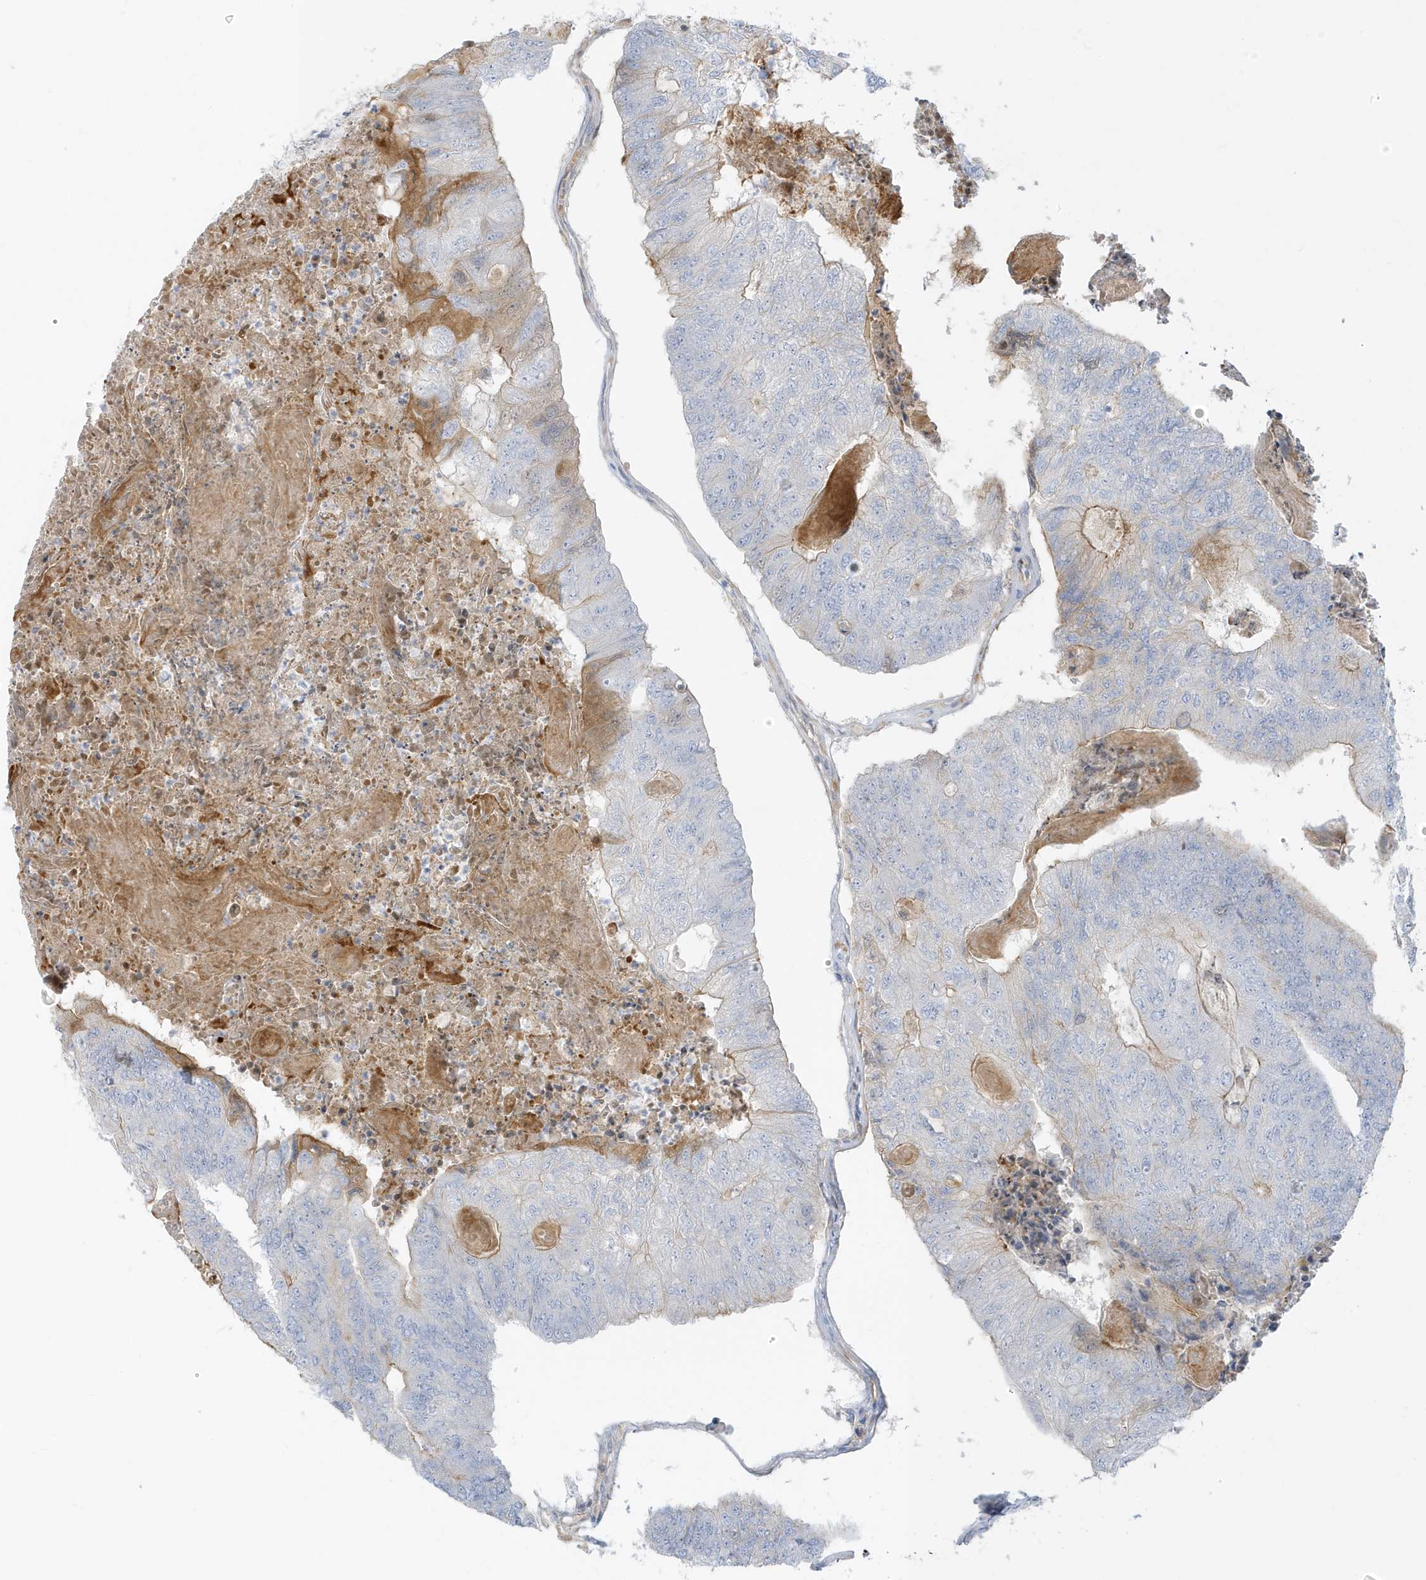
{"staining": {"intensity": "weak", "quantity": "<25%", "location": "cytoplasmic/membranous"}, "tissue": "colorectal cancer", "cell_type": "Tumor cells", "image_type": "cancer", "snomed": [{"axis": "morphology", "description": "Adenocarcinoma, NOS"}, {"axis": "topography", "description": "Colon"}], "caption": "Tumor cells are negative for brown protein staining in adenocarcinoma (colorectal). (Brightfield microscopy of DAB (3,3'-diaminobenzidine) immunohistochemistry (IHC) at high magnification).", "gene": "ATP13A5", "patient": {"sex": "female", "age": 67}}